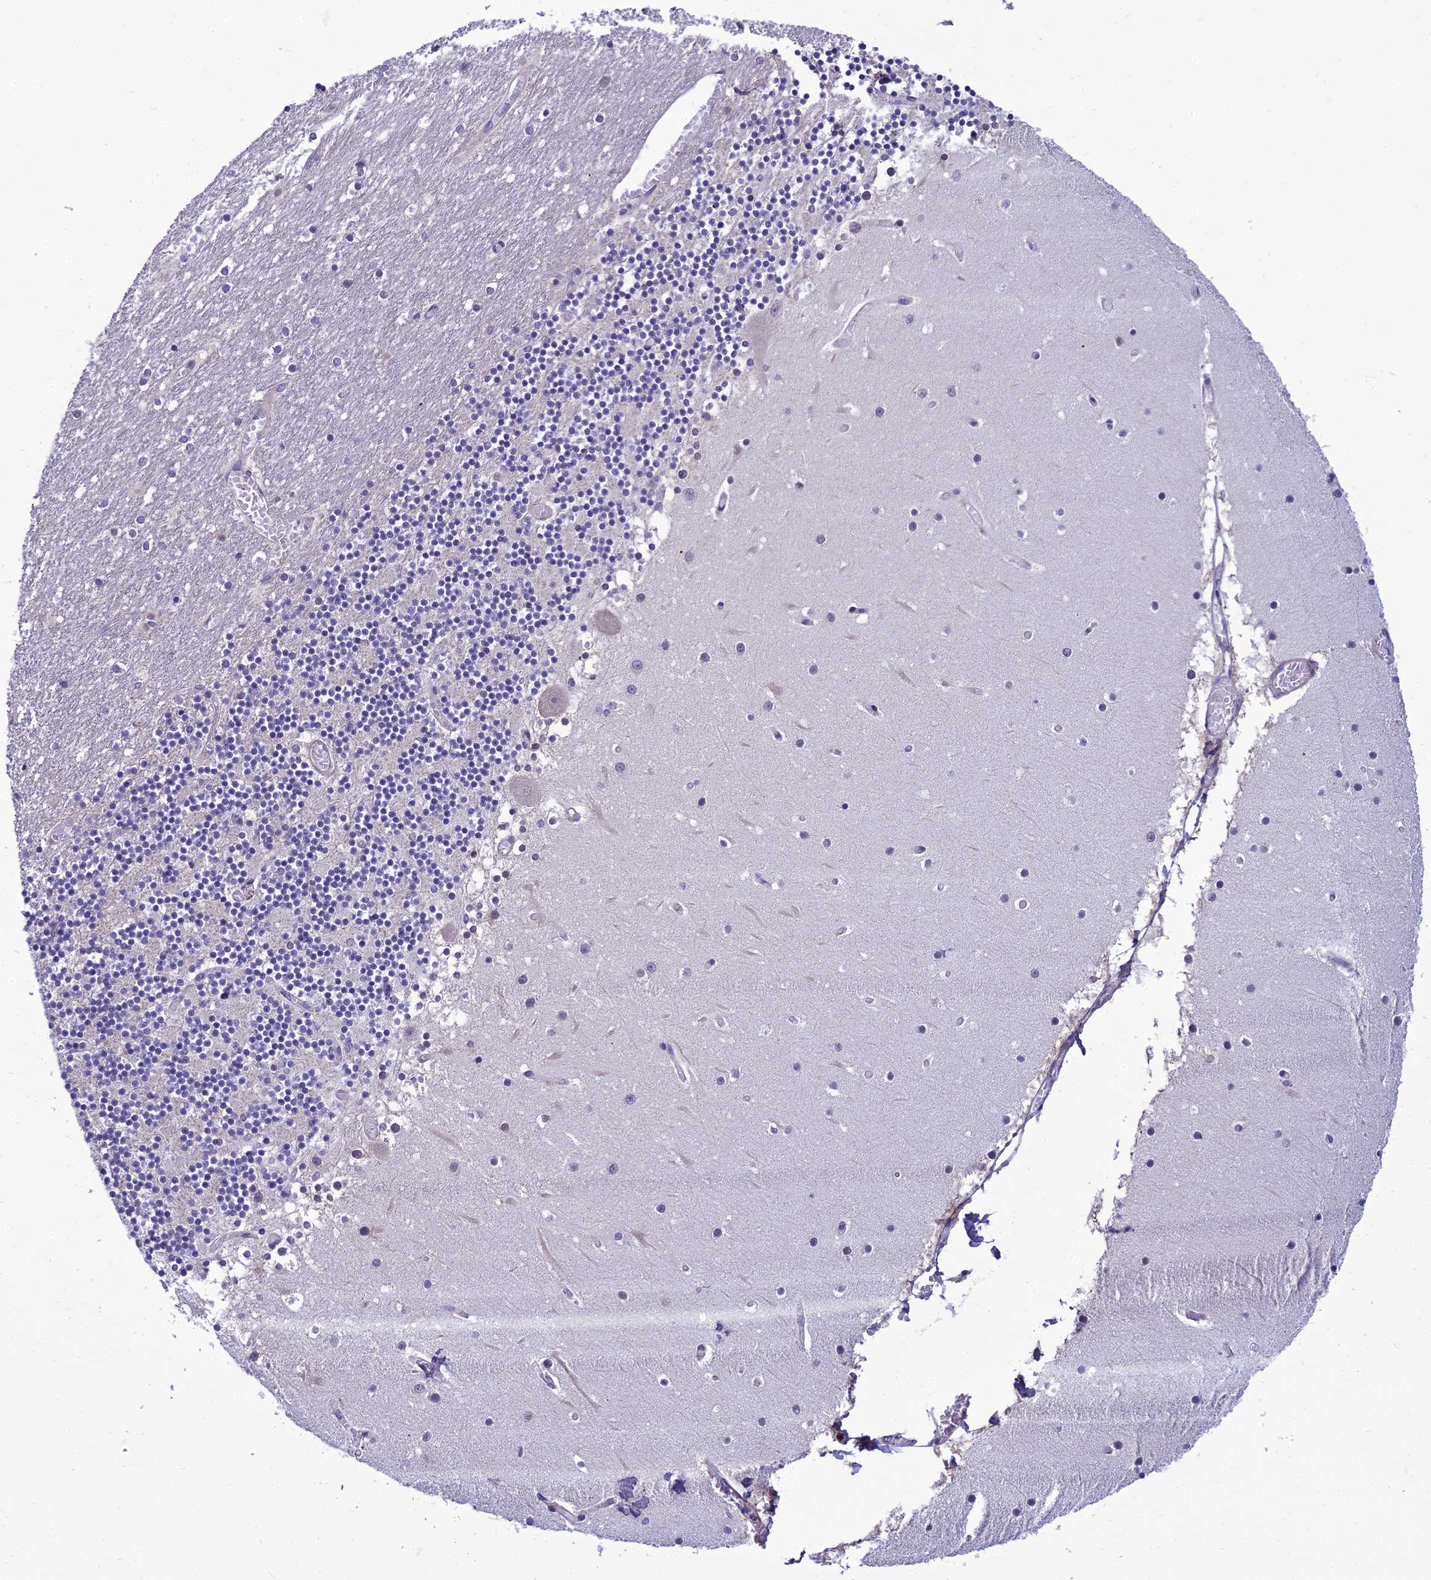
{"staining": {"intensity": "negative", "quantity": "none", "location": "none"}, "tissue": "cerebellum", "cell_type": "Cells in granular layer", "image_type": "normal", "snomed": [{"axis": "morphology", "description": "Normal tissue, NOS"}, {"axis": "topography", "description": "Cerebellum"}], "caption": "IHC histopathology image of unremarkable cerebellum: human cerebellum stained with DAB (3,3'-diaminobenzidine) displays no significant protein expression in cells in granular layer.", "gene": "GAB4", "patient": {"sex": "female", "age": 28}}